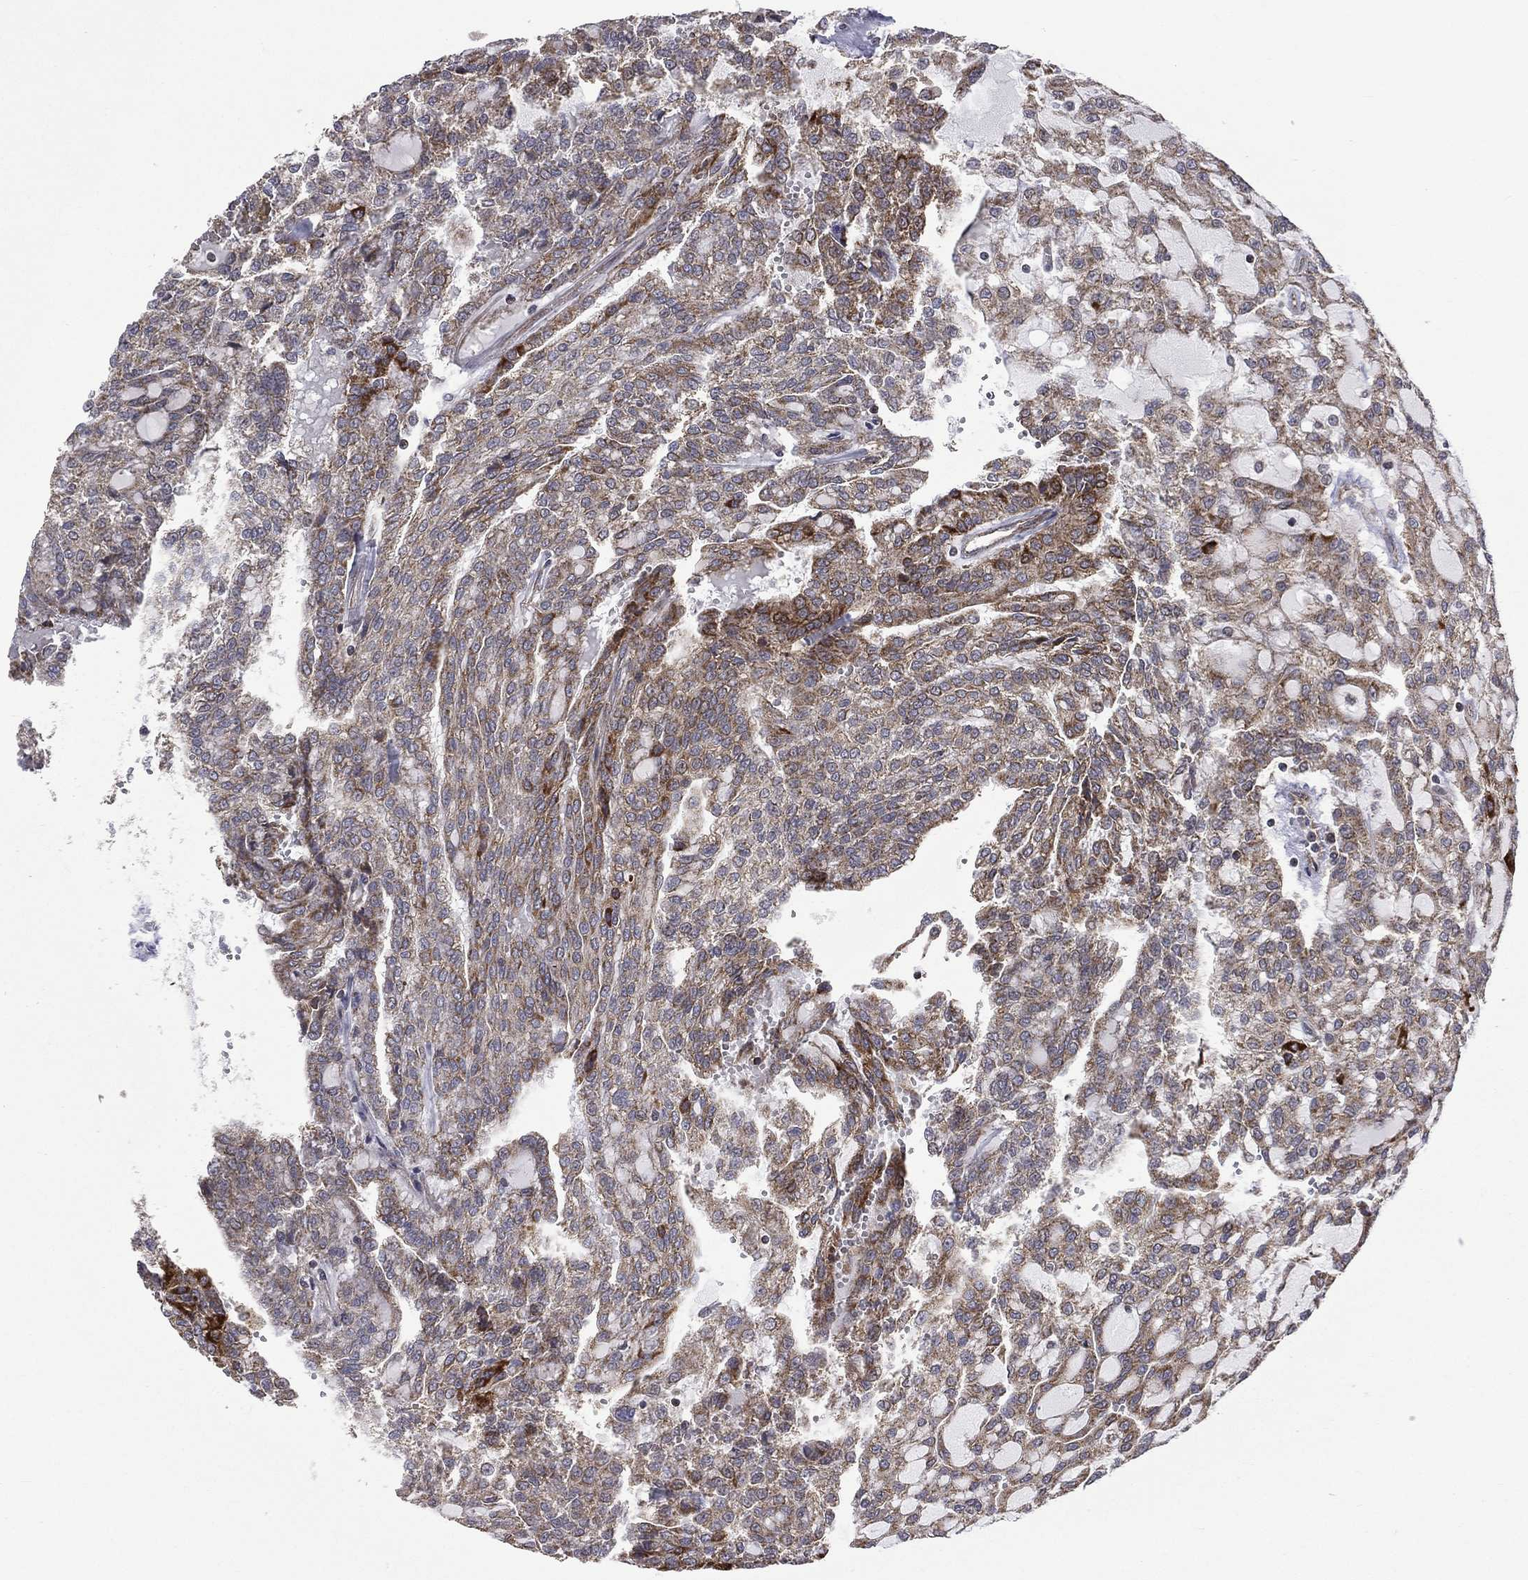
{"staining": {"intensity": "moderate", "quantity": "<25%", "location": "cytoplasmic/membranous"}, "tissue": "renal cancer", "cell_type": "Tumor cells", "image_type": "cancer", "snomed": [{"axis": "morphology", "description": "Adenocarcinoma, NOS"}, {"axis": "topography", "description": "Kidney"}], "caption": "Protein expression analysis of human adenocarcinoma (renal) reveals moderate cytoplasmic/membranous staining in about <25% of tumor cells.", "gene": "GIMAP6", "patient": {"sex": "male", "age": 63}}